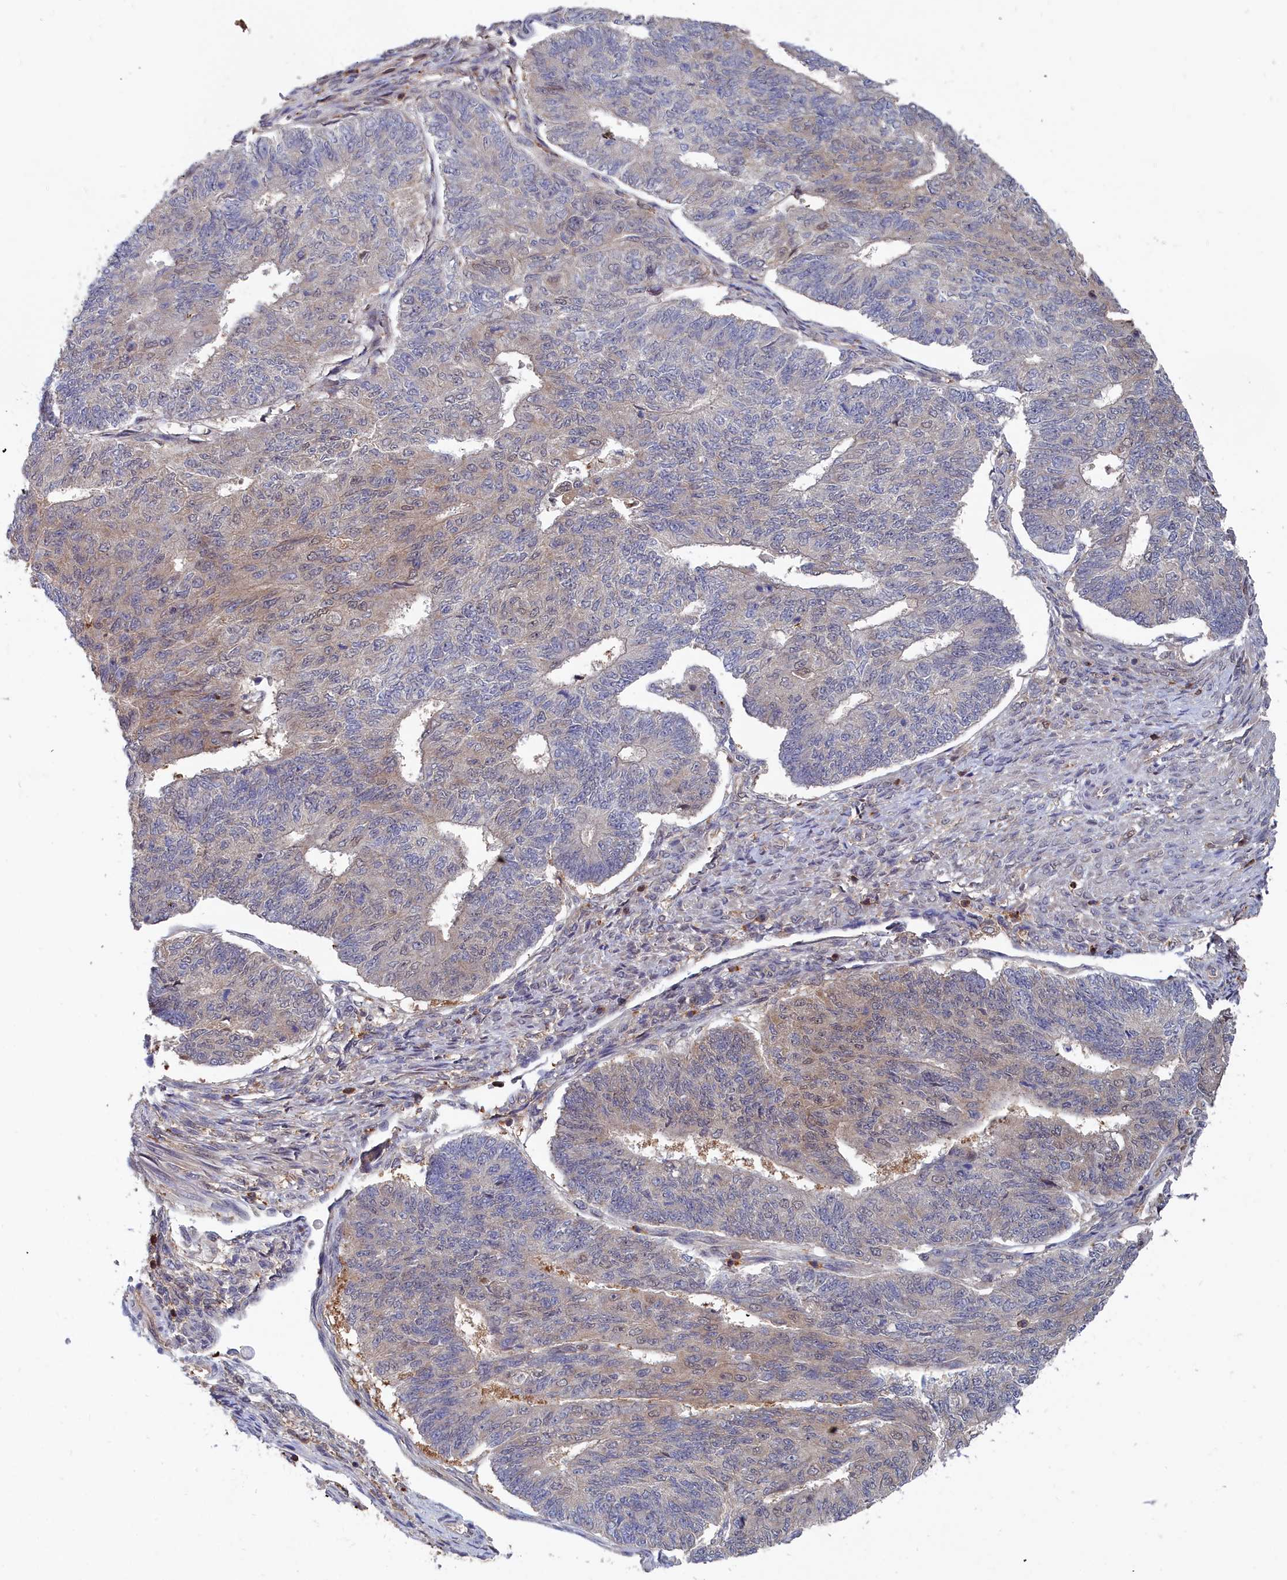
{"staining": {"intensity": "weak", "quantity": "<25%", "location": "cytoplasmic/membranous"}, "tissue": "endometrial cancer", "cell_type": "Tumor cells", "image_type": "cancer", "snomed": [{"axis": "morphology", "description": "Adenocarcinoma, NOS"}, {"axis": "topography", "description": "Endometrium"}], "caption": "Immunohistochemical staining of endometrial cancer (adenocarcinoma) shows no significant expression in tumor cells.", "gene": "GFRA2", "patient": {"sex": "female", "age": 32}}